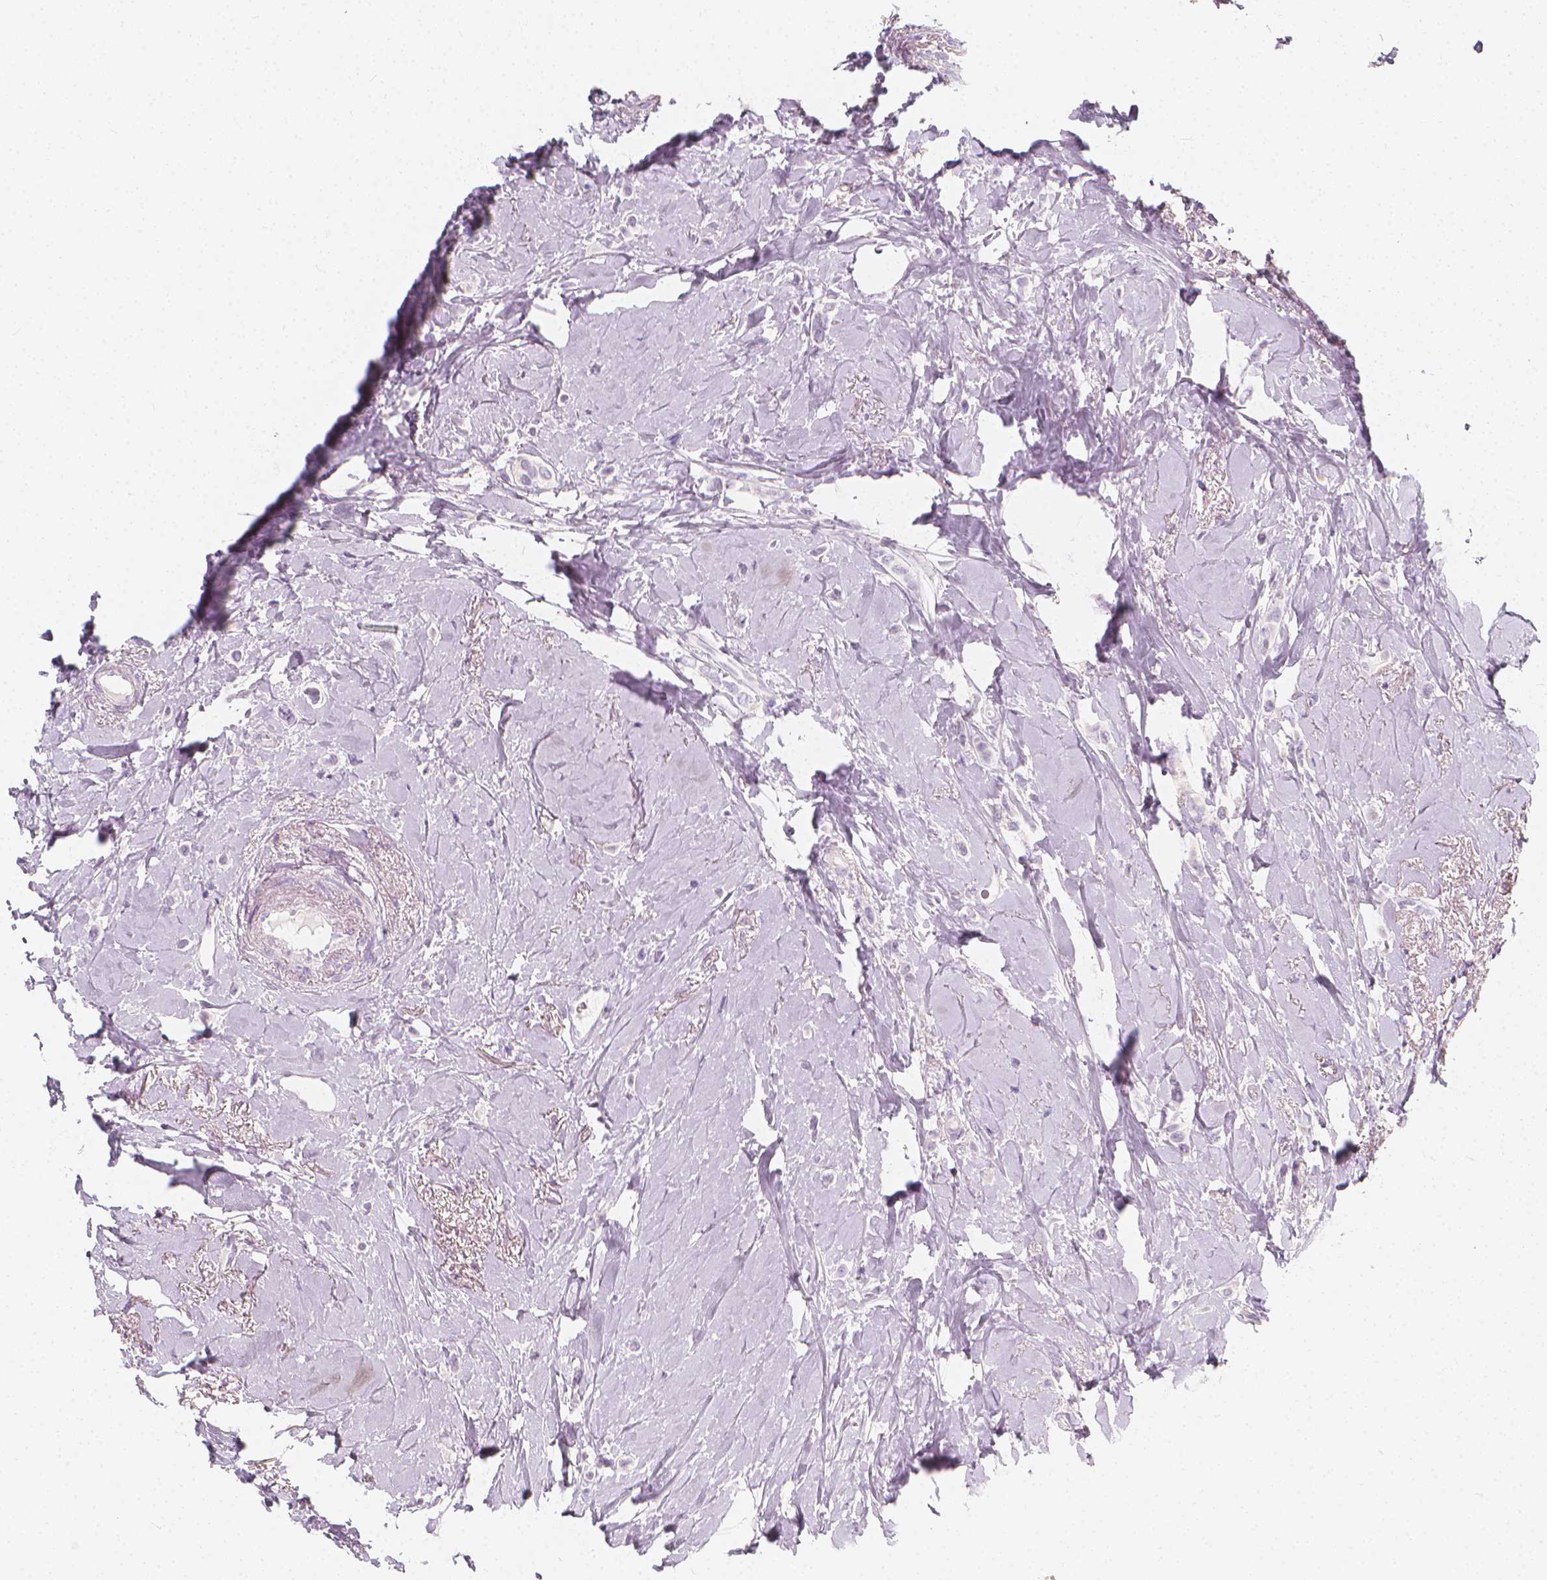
{"staining": {"intensity": "negative", "quantity": "none", "location": "none"}, "tissue": "breast cancer", "cell_type": "Tumor cells", "image_type": "cancer", "snomed": [{"axis": "morphology", "description": "Lobular carcinoma"}, {"axis": "topography", "description": "Breast"}], "caption": "Immunohistochemical staining of breast cancer demonstrates no significant positivity in tumor cells. The staining is performed using DAB brown chromogen with nuclei counter-stained in using hematoxylin.", "gene": "RBFOX1", "patient": {"sex": "female", "age": 66}}